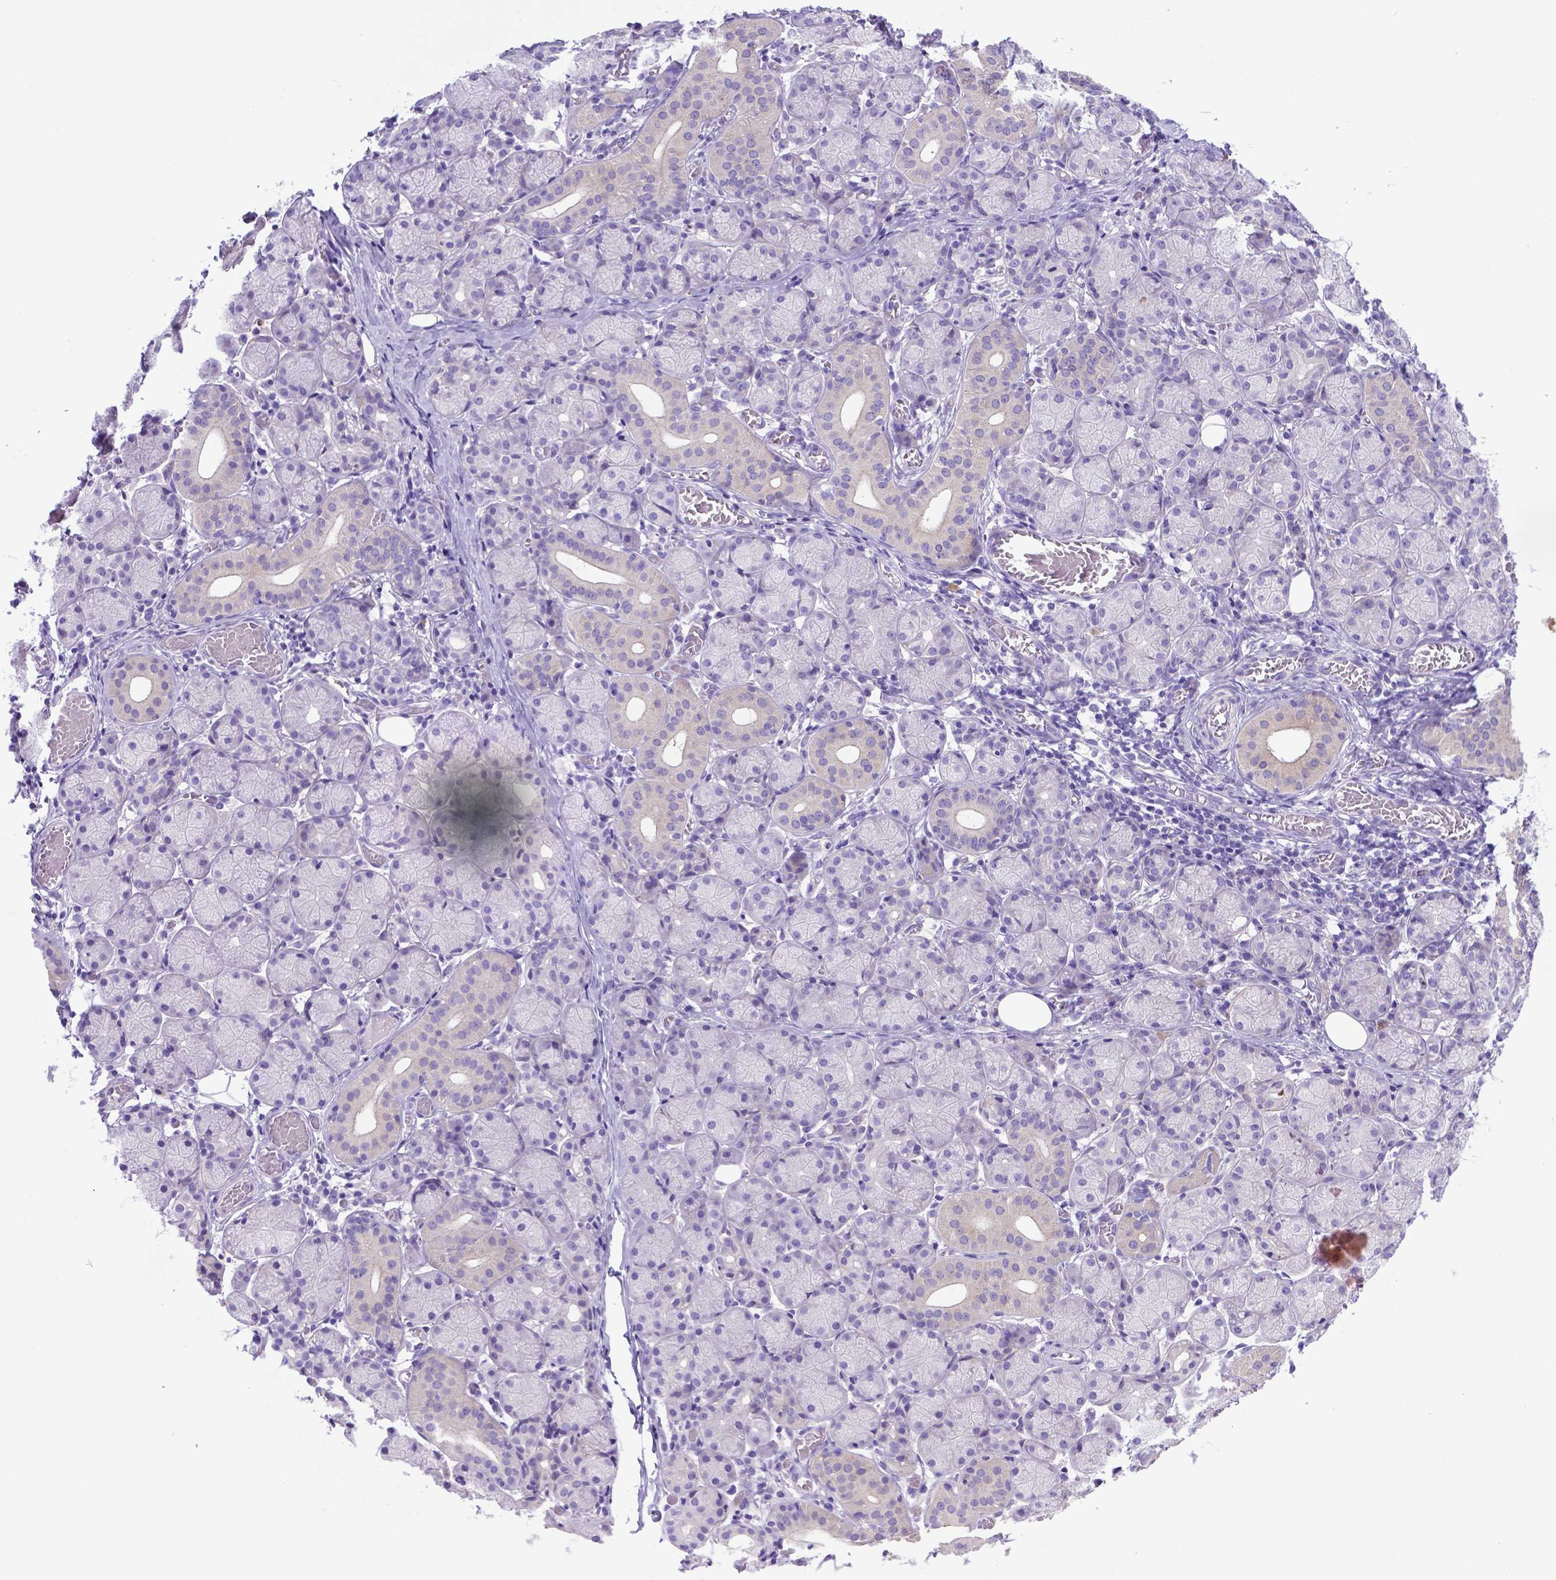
{"staining": {"intensity": "negative", "quantity": "none", "location": "none"}, "tissue": "salivary gland", "cell_type": "Glandular cells", "image_type": "normal", "snomed": [{"axis": "morphology", "description": "Normal tissue, NOS"}, {"axis": "topography", "description": "Salivary gland"}, {"axis": "topography", "description": "Peripheral nerve tissue"}], "caption": "This is a photomicrograph of immunohistochemistry (IHC) staining of benign salivary gland, which shows no expression in glandular cells.", "gene": "ADRA2B", "patient": {"sex": "female", "age": 24}}